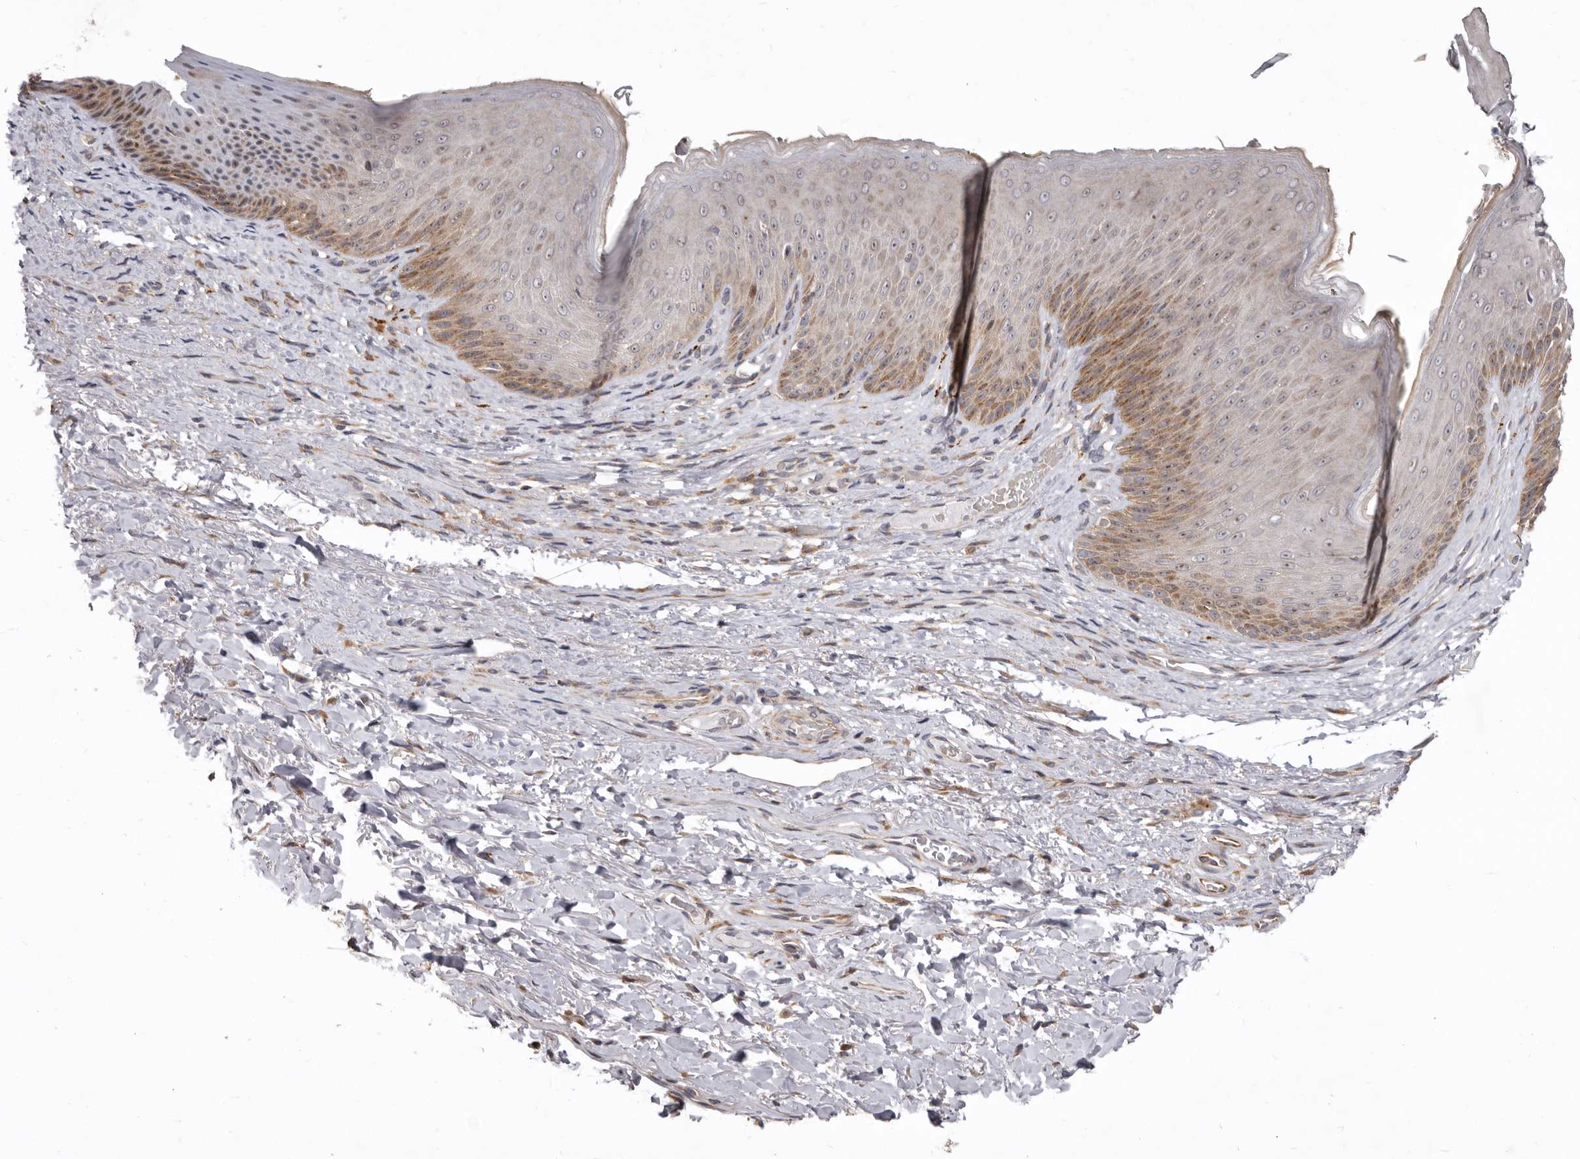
{"staining": {"intensity": "moderate", "quantity": "<25%", "location": "cytoplasmic/membranous"}, "tissue": "skin", "cell_type": "Epidermal cells", "image_type": "normal", "snomed": [{"axis": "morphology", "description": "Normal tissue, NOS"}, {"axis": "topography", "description": "Anal"}], "caption": "Moderate cytoplasmic/membranous expression is present in about <25% of epidermal cells in benign skin.", "gene": "SMC4", "patient": {"sex": "male", "age": 74}}